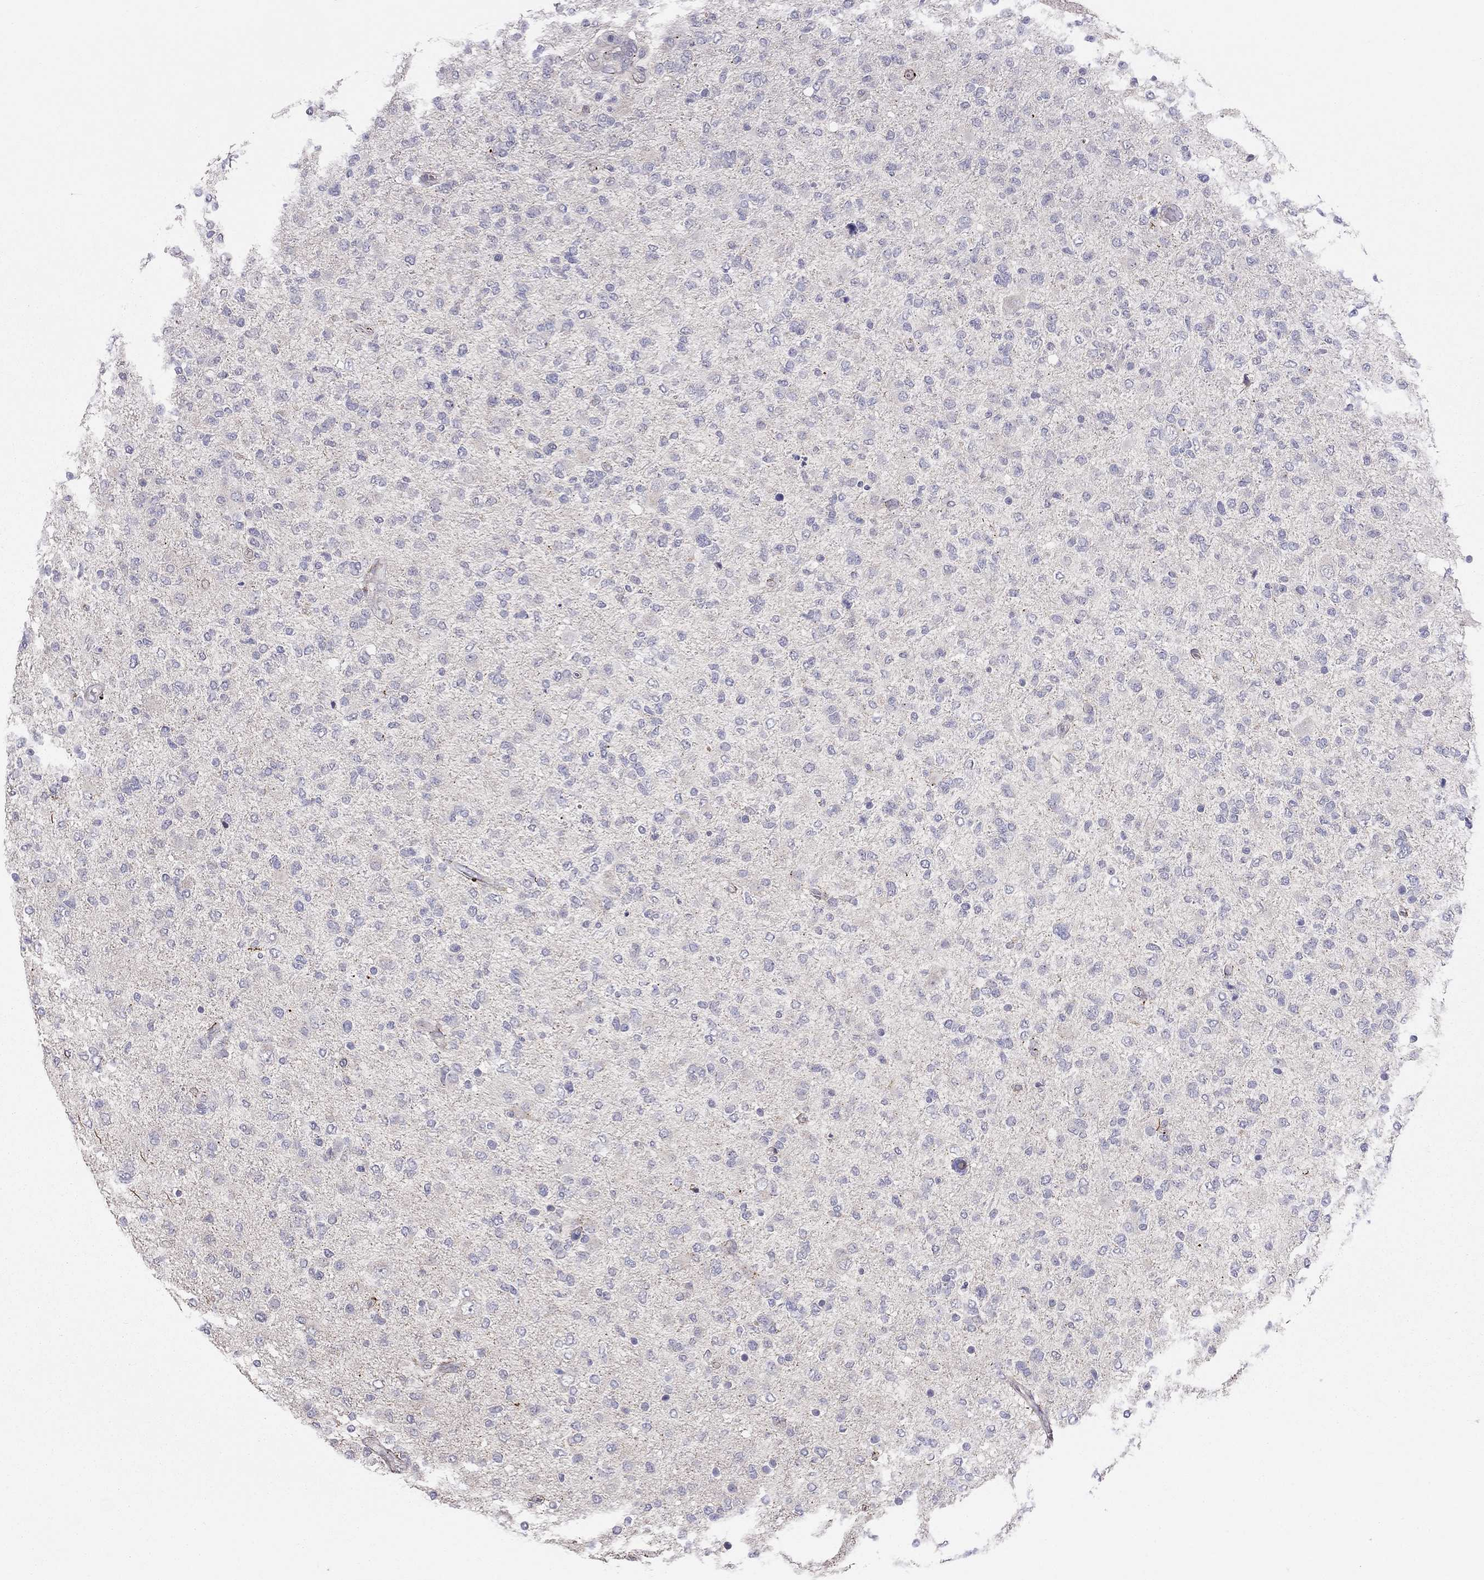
{"staining": {"intensity": "negative", "quantity": "none", "location": "none"}, "tissue": "glioma", "cell_type": "Tumor cells", "image_type": "cancer", "snomed": [{"axis": "morphology", "description": "Glioma, malignant, High grade"}, {"axis": "topography", "description": "Cerebral cortex"}], "caption": "This is a image of immunohistochemistry staining of glioma, which shows no expression in tumor cells. (DAB (3,3'-diaminobenzidine) immunohistochemistry (IHC), high magnification).", "gene": "SYTL2", "patient": {"sex": "male", "age": 70}}